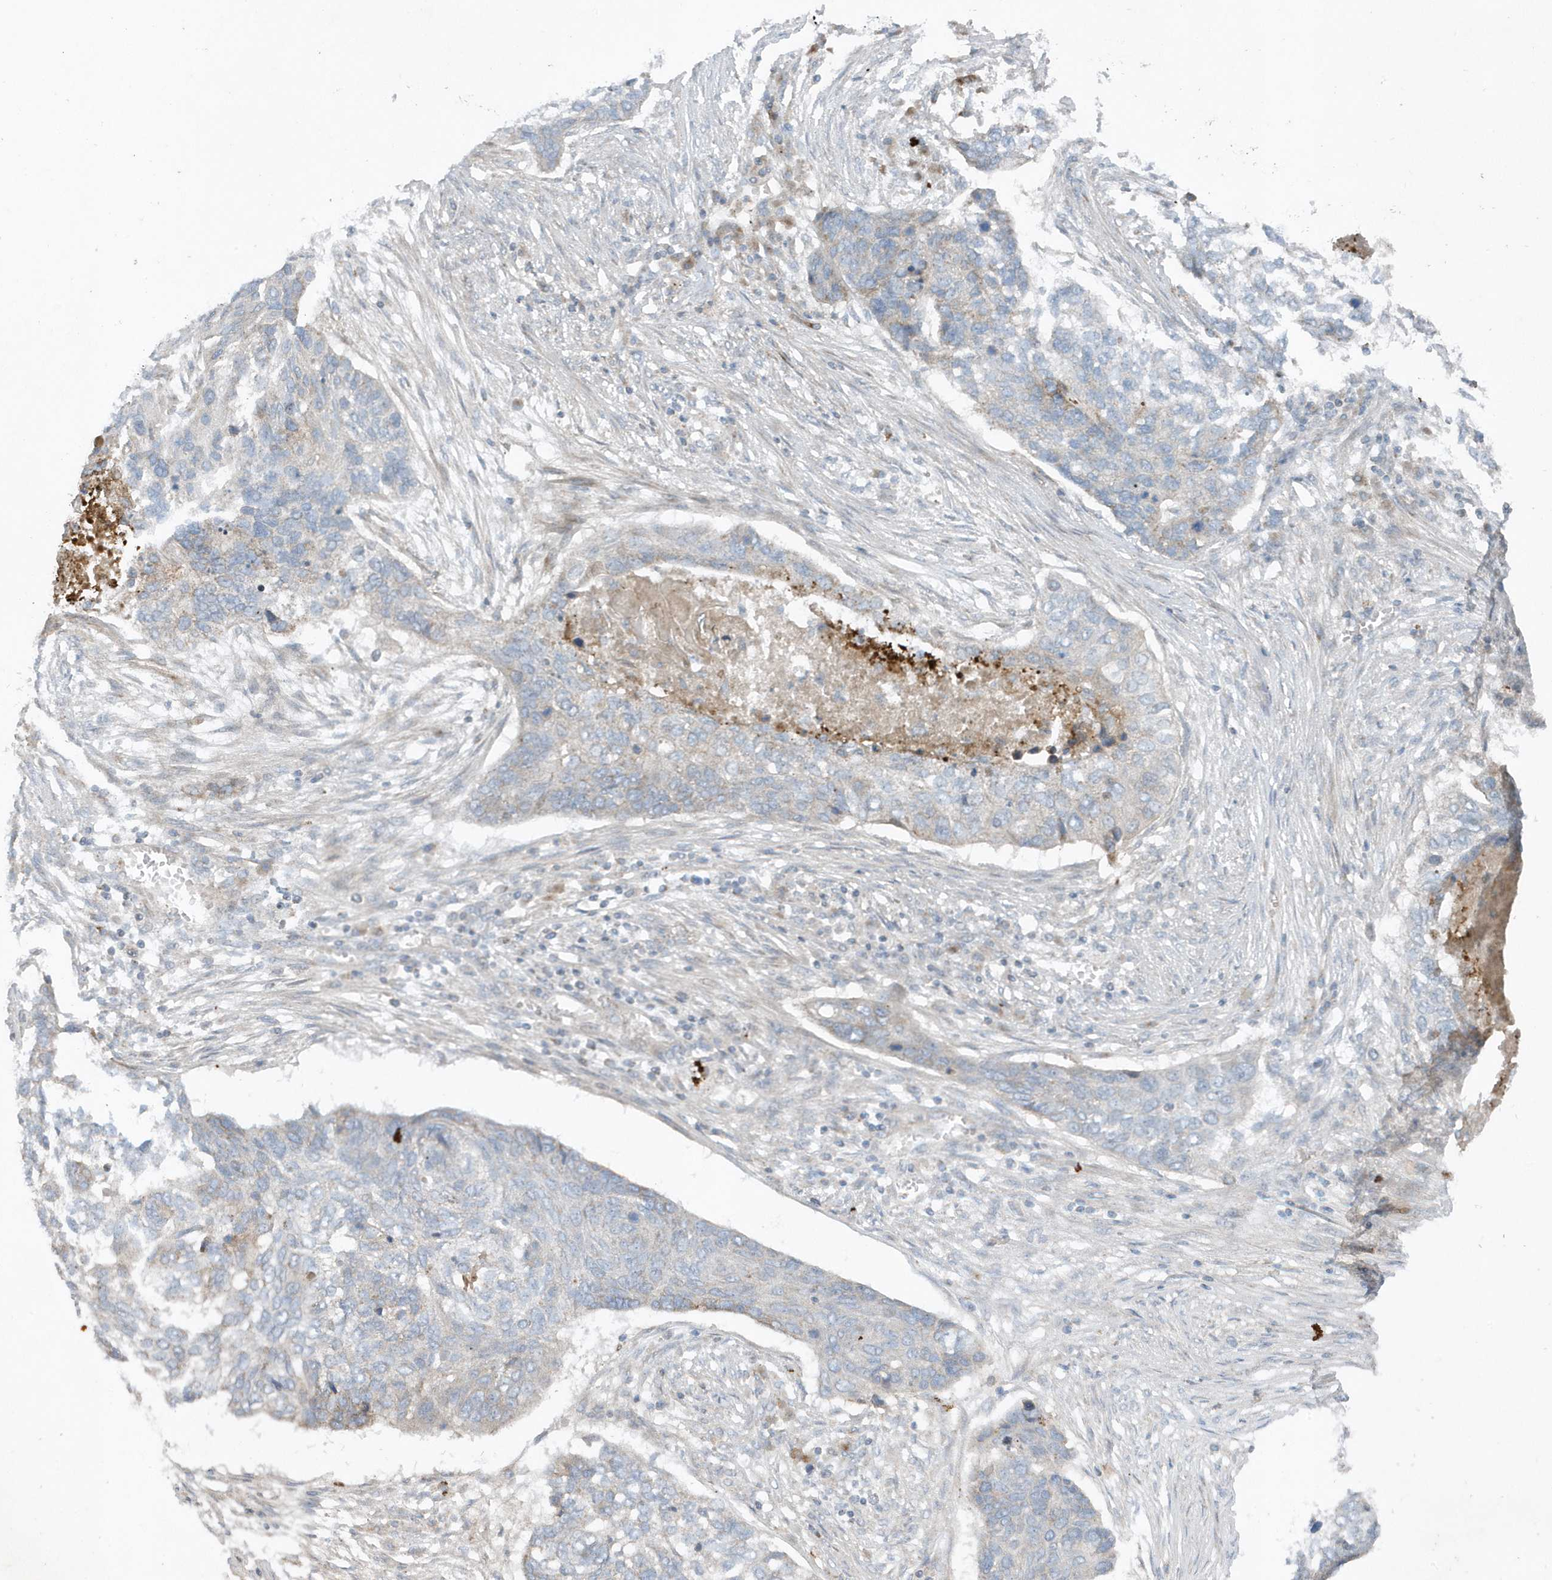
{"staining": {"intensity": "weak", "quantity": "<25%", "location": "cytoplasmic/membranous"}, "tissue": "lung cancer", "cell_type": "Tumor cells", "image_type": "cancer", "snomed": [{"axis": "morphology", "description": "Squamous cell carcinoma, NOS"}, {"axis": "topography", "description": "Lung"}], "caption": "The micrograph demonstrates no significant staining in tumor cells of squamous cell carcinoma (lung).", "gene": "SLC38A2", "patient": {"sex": "female", "age": 63}}